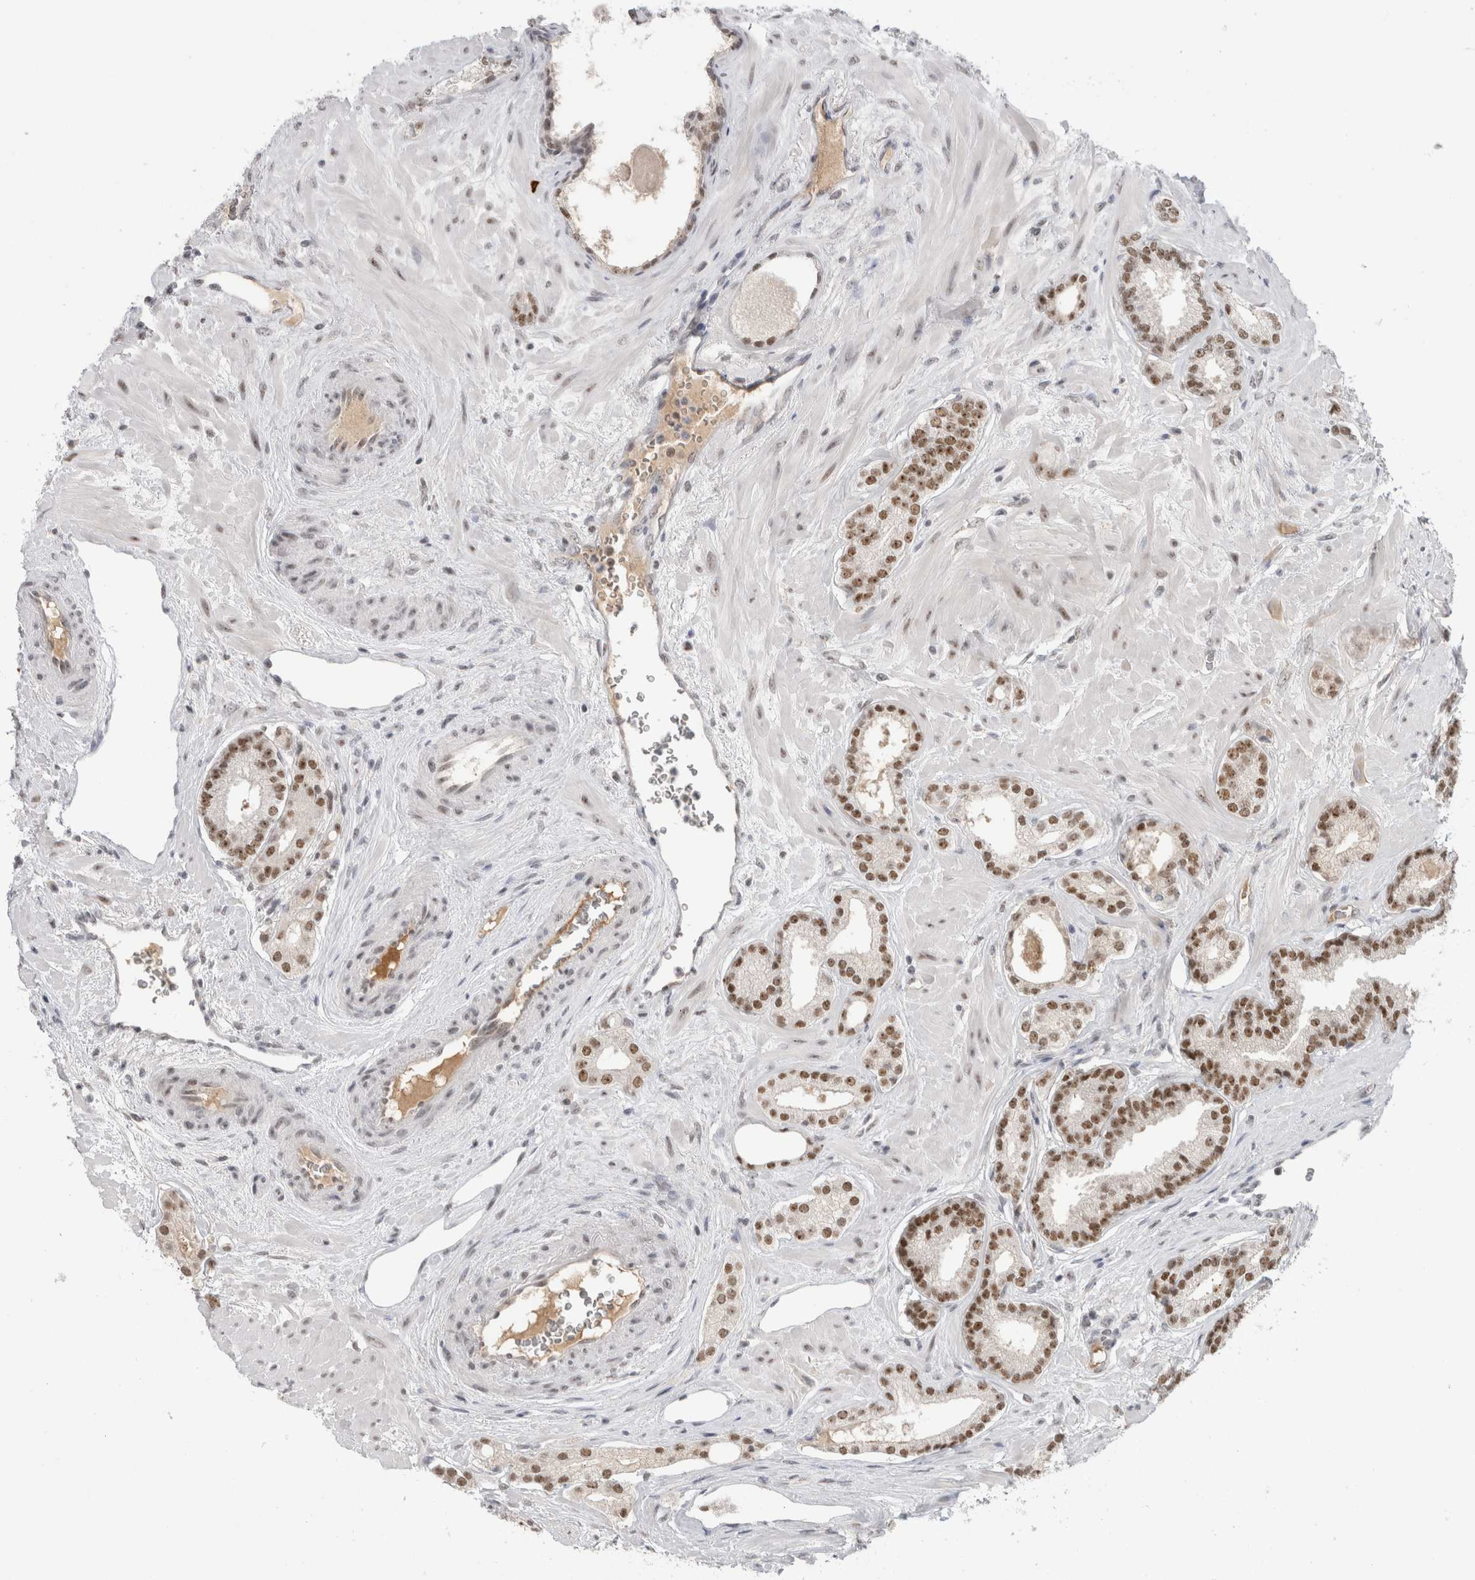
{"staining": {"intensity": "moderate", "quantity": "25%-75%", "location": "nuclear"}, "tissue": "prostate cancer", "cell_type": "Tumor cells", "image_type": "cancer", "snomed": [{"axis": "morphology", "description": "Adenocarcinoma, Low grade"}, {"axis": "topography", "description": "Prostate"}], "caption": "Low-grade adenocarcinoma (prostate) stained for a protein (brown) displays moderate nuclear positive positivity in approximately 25%-75% of tumor cells.", "gene": "ZNF24", "patient": {"sex": "male", "age": 70}}